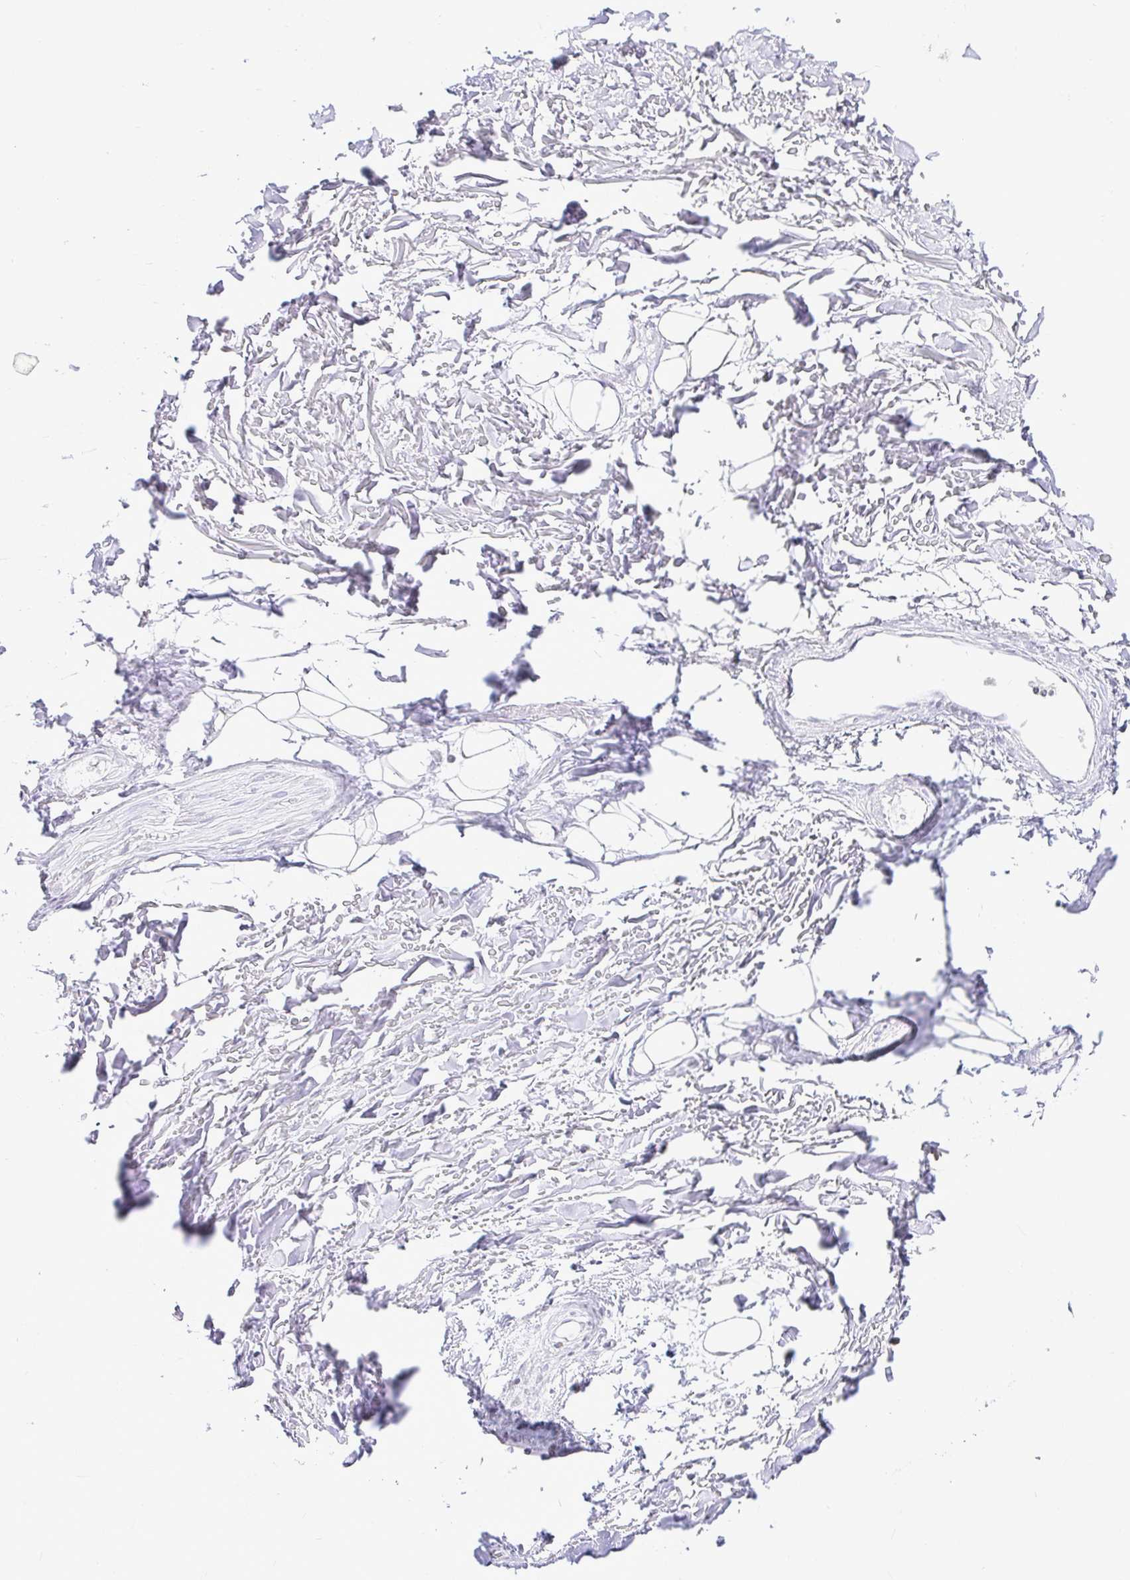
{"staining": {"intensity": "negative", "quantity": "none", "location": "none"}, "tissue": "adipose tissue", "cell_type": "Adipocytes", "image_type": "normal", "snomed": [{"axis": "morphology", "description": "Normal tissue, NOS"}, {"axis": "topography", "description": "Cartilage tissue"}], "caption": "Immunohistochemical staining of unremarkable human adipose tissue exhibits no significant expression in adipocytes.", "gene": "DEPDC5", "patient": {"sex": "male", "age": 57}}